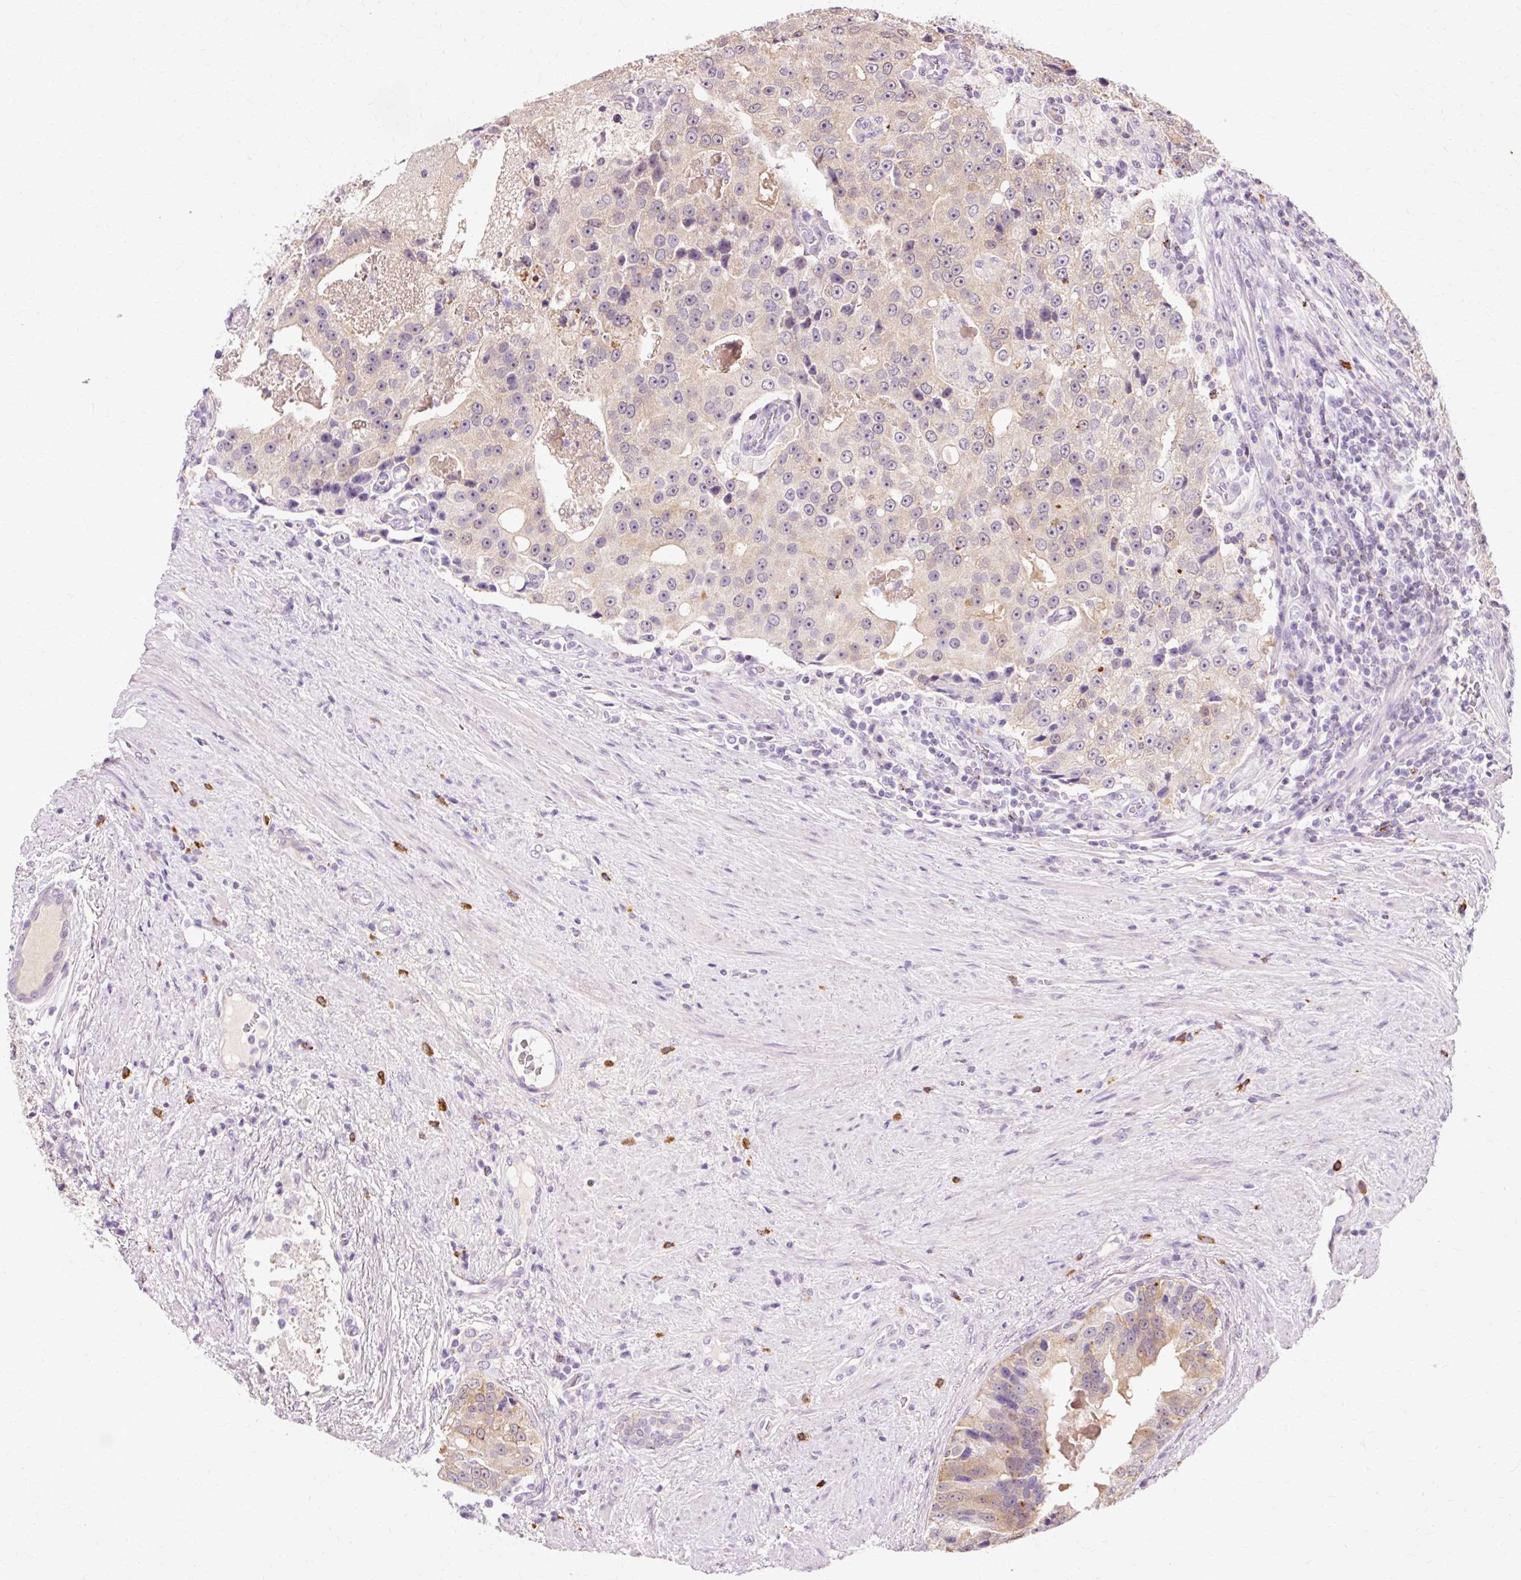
{"staining": {"intensity": "weak", "quantity": ">75%", "location": "cytoplasmic/membranous"}, "tissue": "prostate cancer", "cell_type": "Tumor cells", "image_type": "cancer", "snomed": [{"axis": "morphology", "description": "Adenocarcinoma, High grade"}, {"axis": "topography", "description": "Prostate"}], "caption": "Prostate cancer stained with DAB (3,3'-diaminobenzidine) immunohistochemistry exhibits low levels of weak cytoplasmic/membranous positivity in about >75% of tumor cells.", "gene": "VN1R2", "patient": {"sex": "male", "age": 70}}